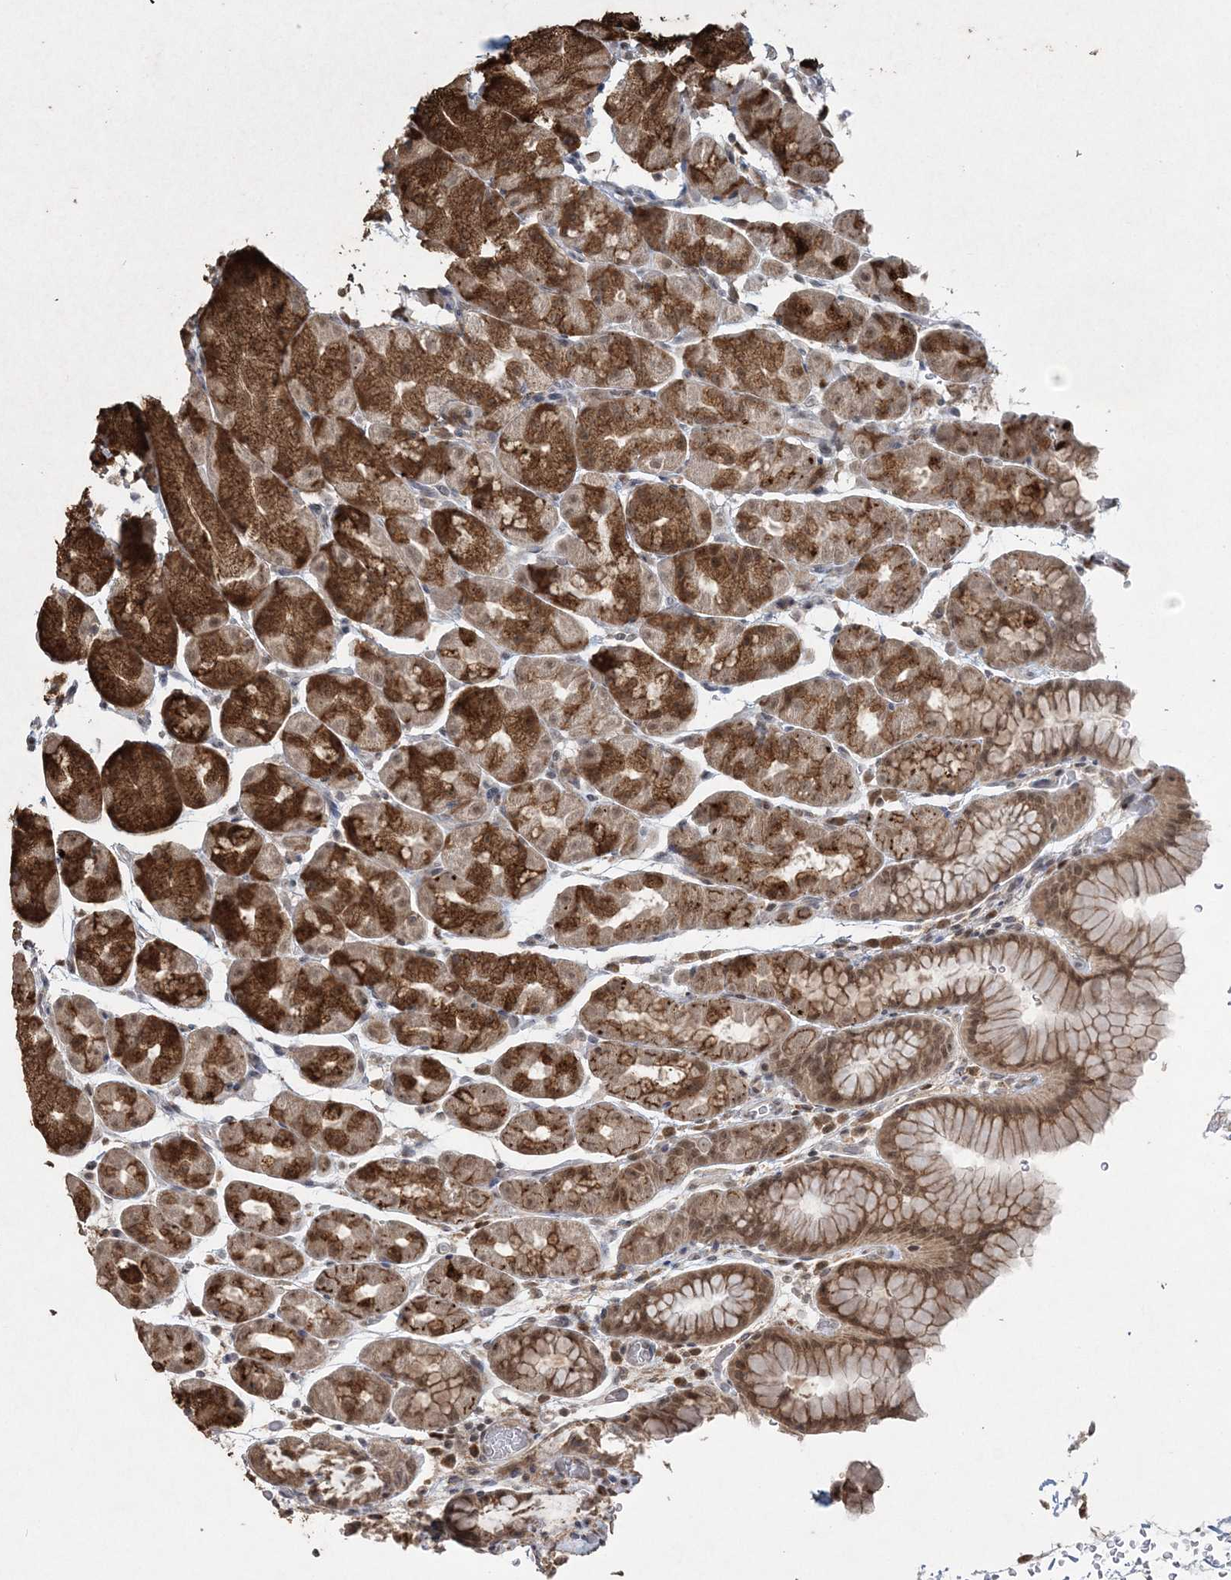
{"staining": {"intensity": "strong", "quantity": ">75%", "location": "nuclear"}, "tissue": "stomach", "cell_type": "Glandular cells", "image_type": "normal", "snomed": [{"axis": "morphology", "description": "Normal tissue, NOS"}, {"axis": "topography", "description": "Stomach"}], "caption": "DAB (3,3'-diaminobenzidine) immunohistochemical staining of normal stomach exhibits strong nuclear protein expression in approximately >75% of glandular cells. (Brightfield microscopy of DAB IHC at high magnification).", "gene": "SLU7", "patient": {"sex": "male", "age": 42}}